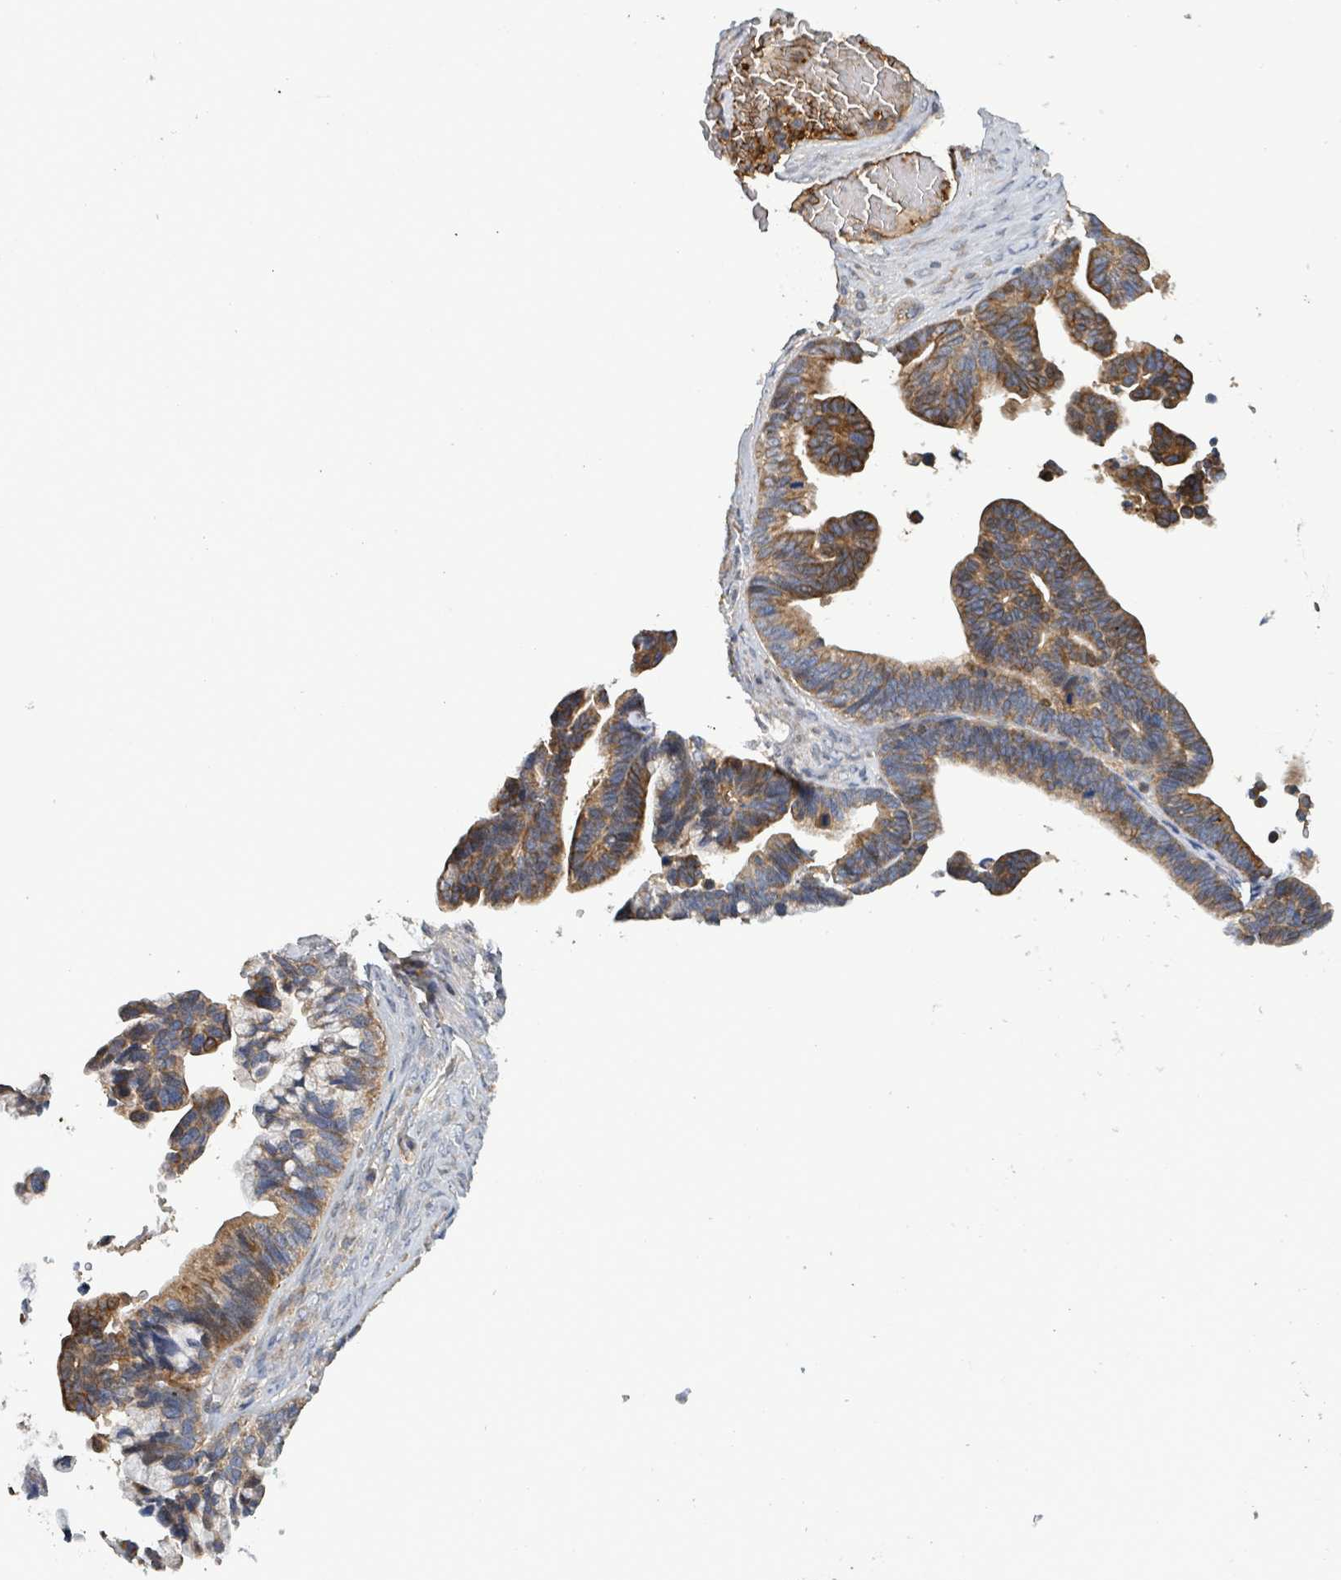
{"staining": {"intensity": "moderate", "quantity": ">75%", "location": "cytoplasmic/membranous"}, "tissue": "ovarian cancer", "cell_type": "Tumor cells", "image_type": "cancer", "snomed": [{"axis": "morphology", "description": "Cystadenocarcinoma, serous, NOS"}, {"axis": "topography", "description": "Ovary"}], "caption": "Immunohistochemical staining of human ovarian cancer reveals medium levels of moderate cytoplasmic/membranous expression in about >75% of tumor cells.", "gene": "PLAAT1", "patient": {"sex": "female", "age": 56}}